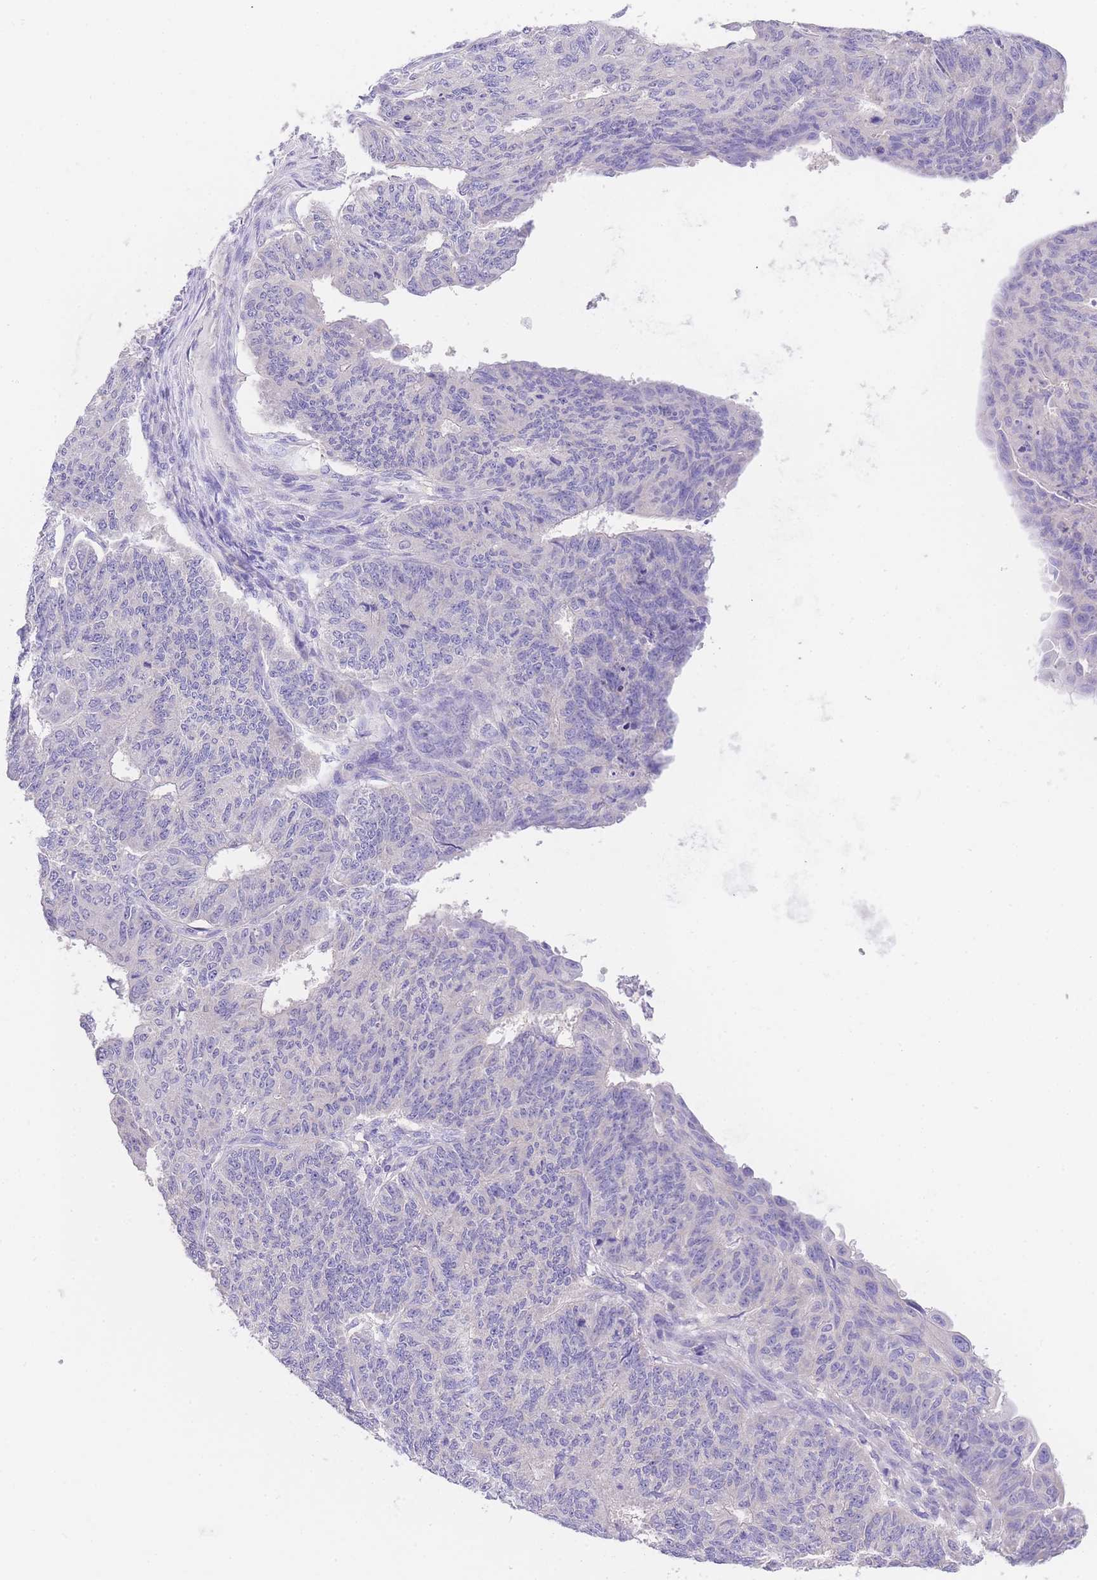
{"staining": {"intensity": "negative", "quantity": "none", "location": "none"}, "tissue": "endometrial cancer", "cell_type": "Tumor cells", "image_type": "cancer", "snomed": [{"axis": "morphology", "description": "Adenocarcinoma, NOS"}, {"axis": "topography", "description": "Endometrium"}], "caption": "Immunohistochemistry (IHC) photomicrograph of adenocarcinoma (endometrial) stained for a protein (brown), which demonstrates no positivity in tumor cells.", "gene": "EPN2", "patient": {"sex": "female", "age": 32}}